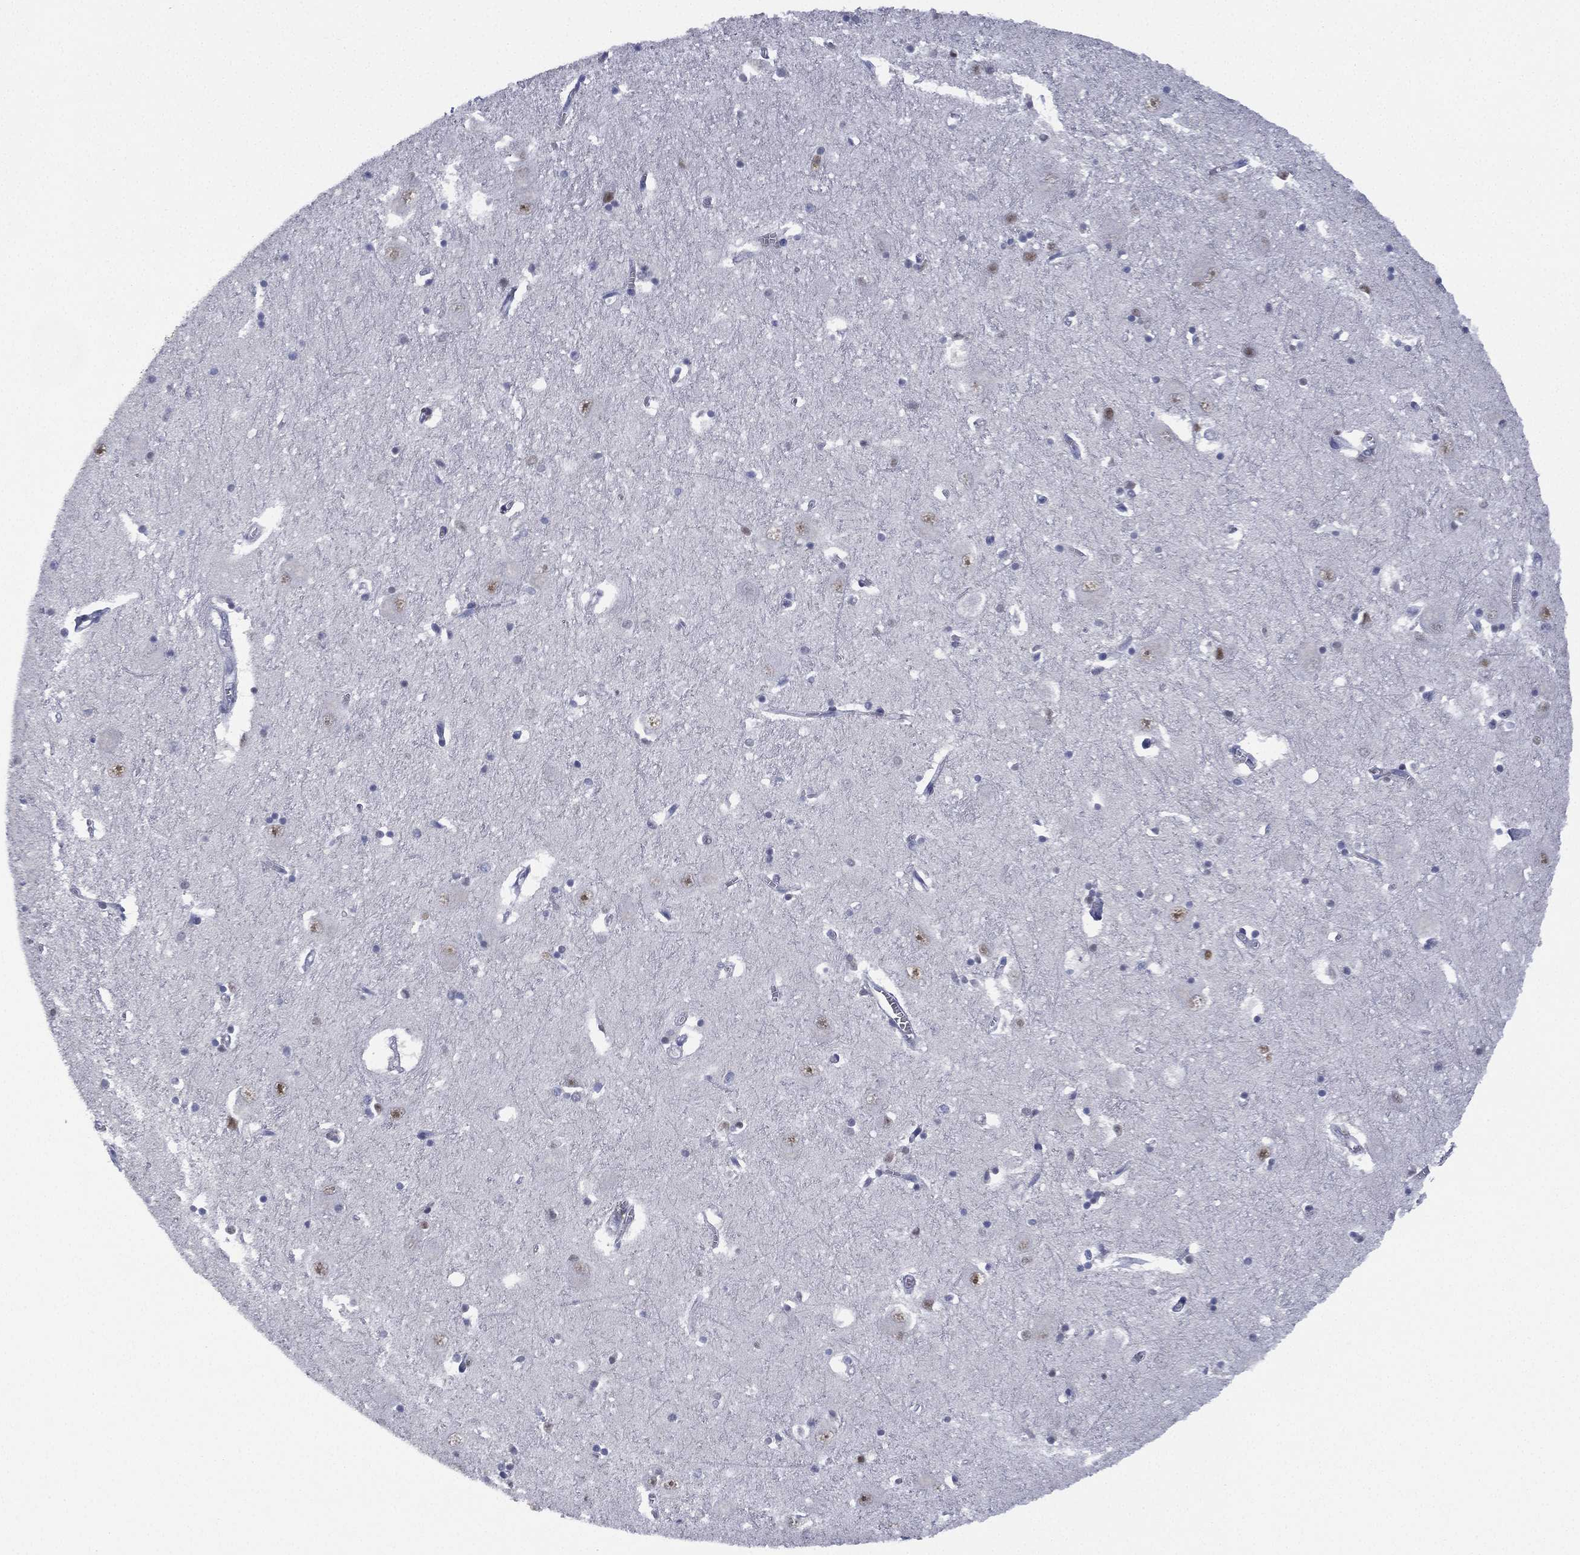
{"staining": {"intensity": "moderate", "quantity": "<25%", "location": "nuclear"}, "tissue": "caudate", "cell_type": "Glial cells", "image_type": "normal", "snomed": [{"axis": "morphology", "description": "Normal tissue, NOS"}, {"axis": "topography", "description": "Lateral ventricle wall"}], "caption": "Immunohistochemical staining of normal human caudate exhibits <25% levels of moderate nuclear protein expression in about <25% of glial cells.", "gene": "ZNF711", "patient": {"sex": "male", "age": 54}}